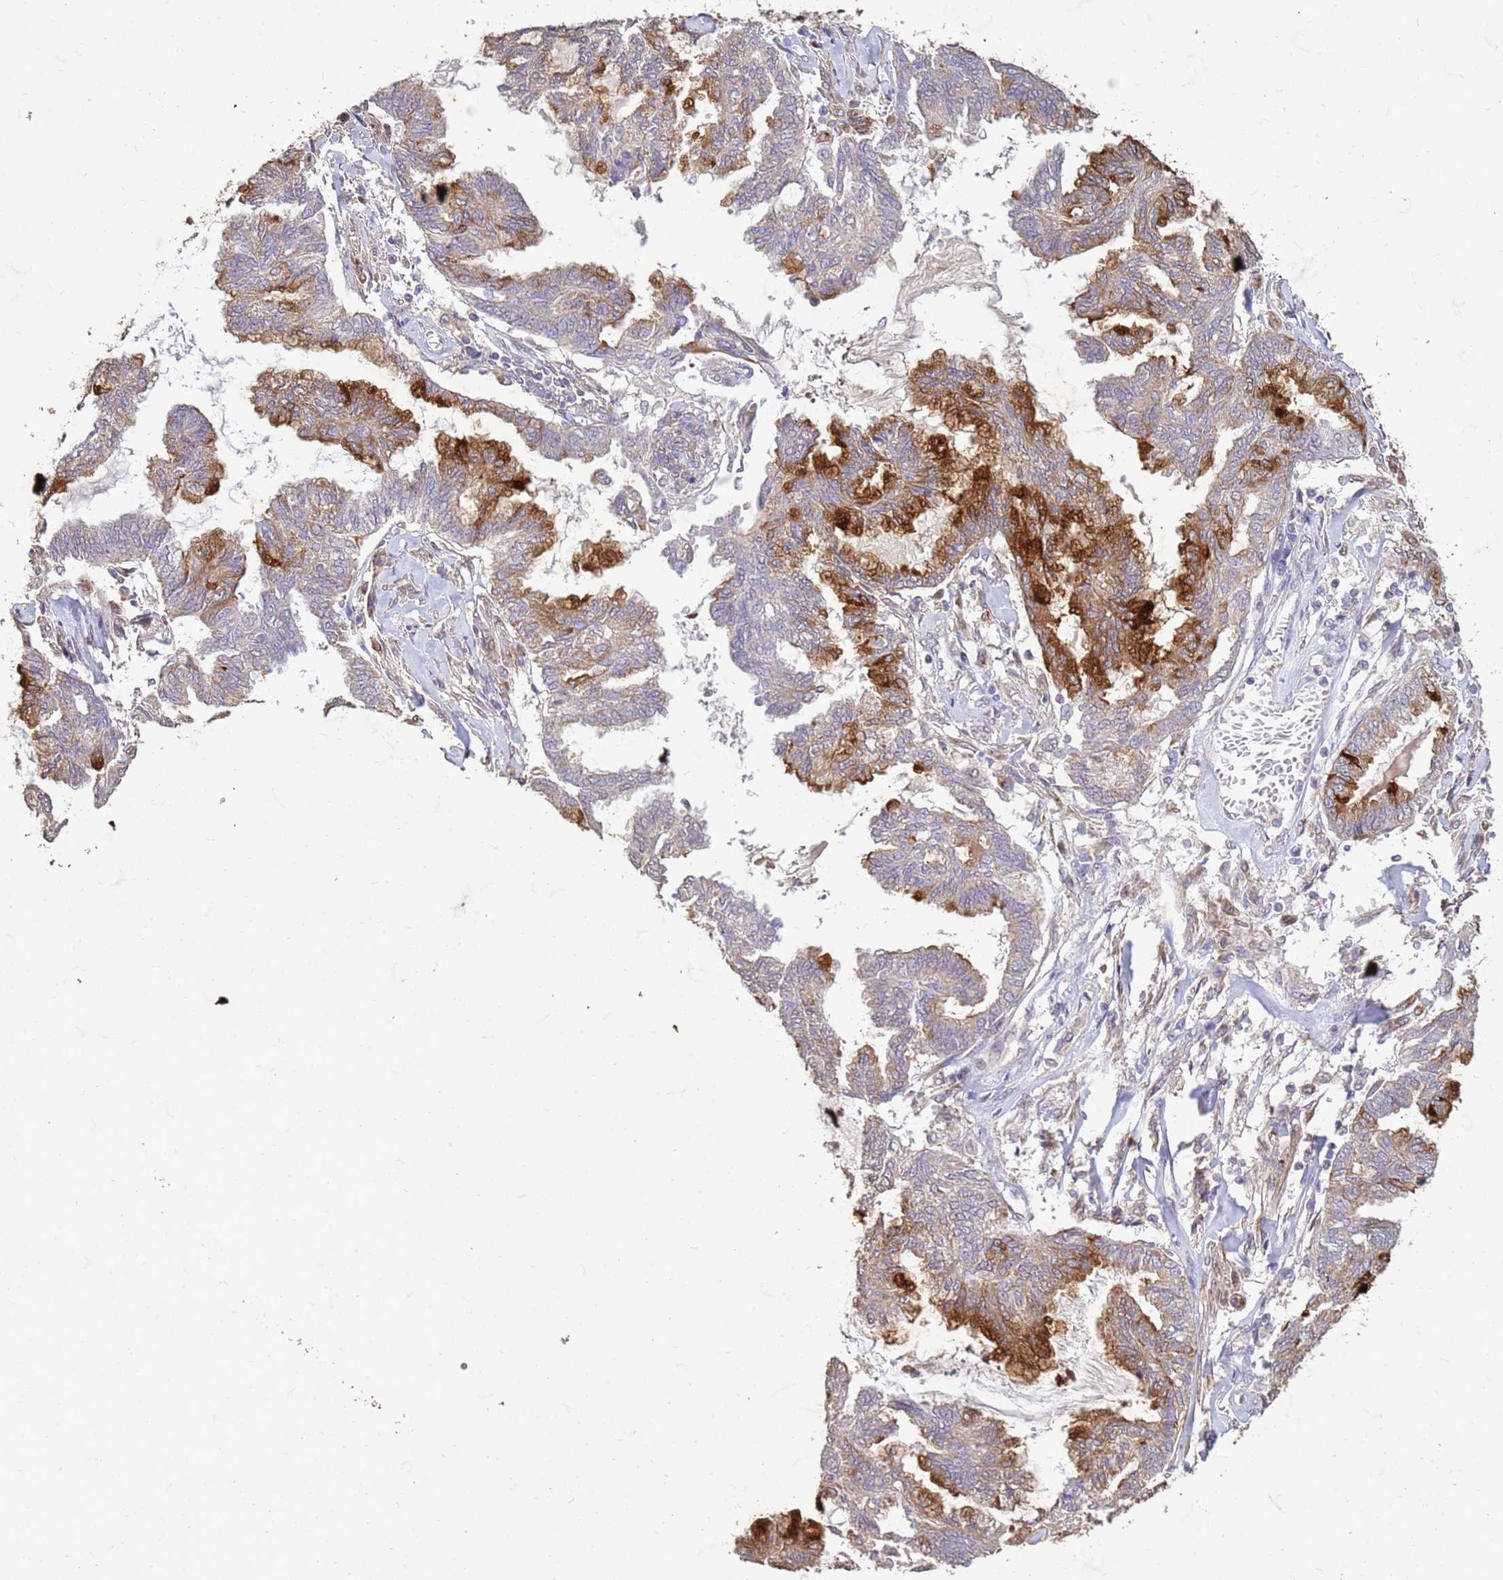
{"staining": {"intensity": "strong", "quantity": "25%-75%", "location": "cytoplasmic/membranous"}, "tissue": "endometrial cancer", "cell_type": "Tumor cells", "image_type": "cancer", "snomed": [{"axis": "morphology", "description": "Adenocarcinoma, NOS"}, {"axis": "topography", "description": "Endometrium"}], "caption": "Tumor cells demonstrate high levels of strong cytoplasmic/membranous positivity in approximately 25%-75% of cells in endometrial adenocarcinoma. The staining is performed using DAB (3,3'-diaminobenzidine) brown chromogen to label protein expression. The nuclei are counter-stained blue using hematoxylin.", "gene": "SLC25A15", "patient": {"sex": "female", "age": 86}}